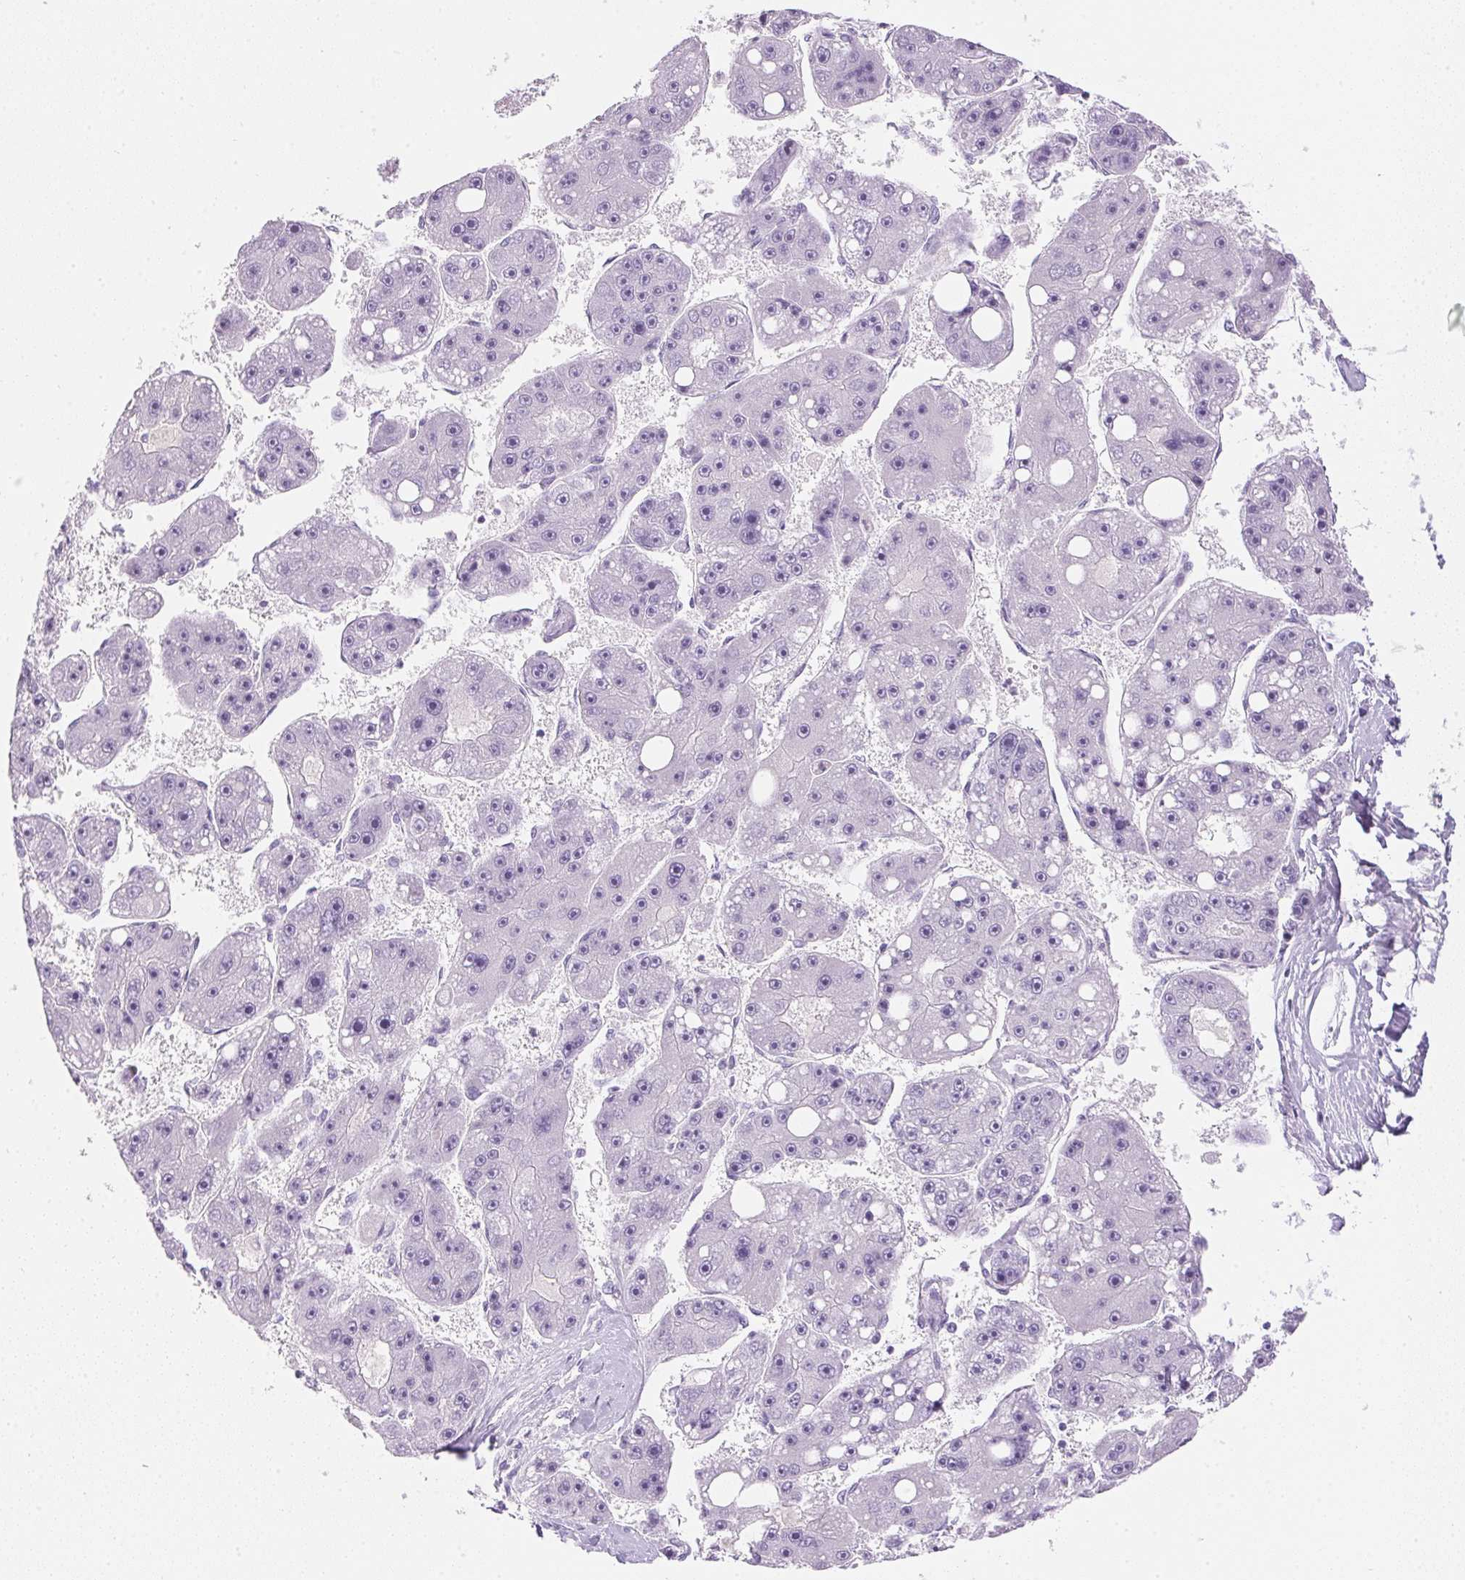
{"staining": {"intensity": "negative", "quantity": "none", "location": "none"}, "tissue": "liver cancer", "cell_type": "Tumor cells", "image_type": "cancer", "snomed": [{"axis": "morphology", "description": "Carcinoma, Hepatocellular, NOS"}, {"axis": "topography", "description": "Liver"}], "caption": "The image shows no significant positivity in tumor cells of hepatocellular carcinoma (liver).", "gene": "CTRL", "patient": {"sex": "female", "age": 61}}